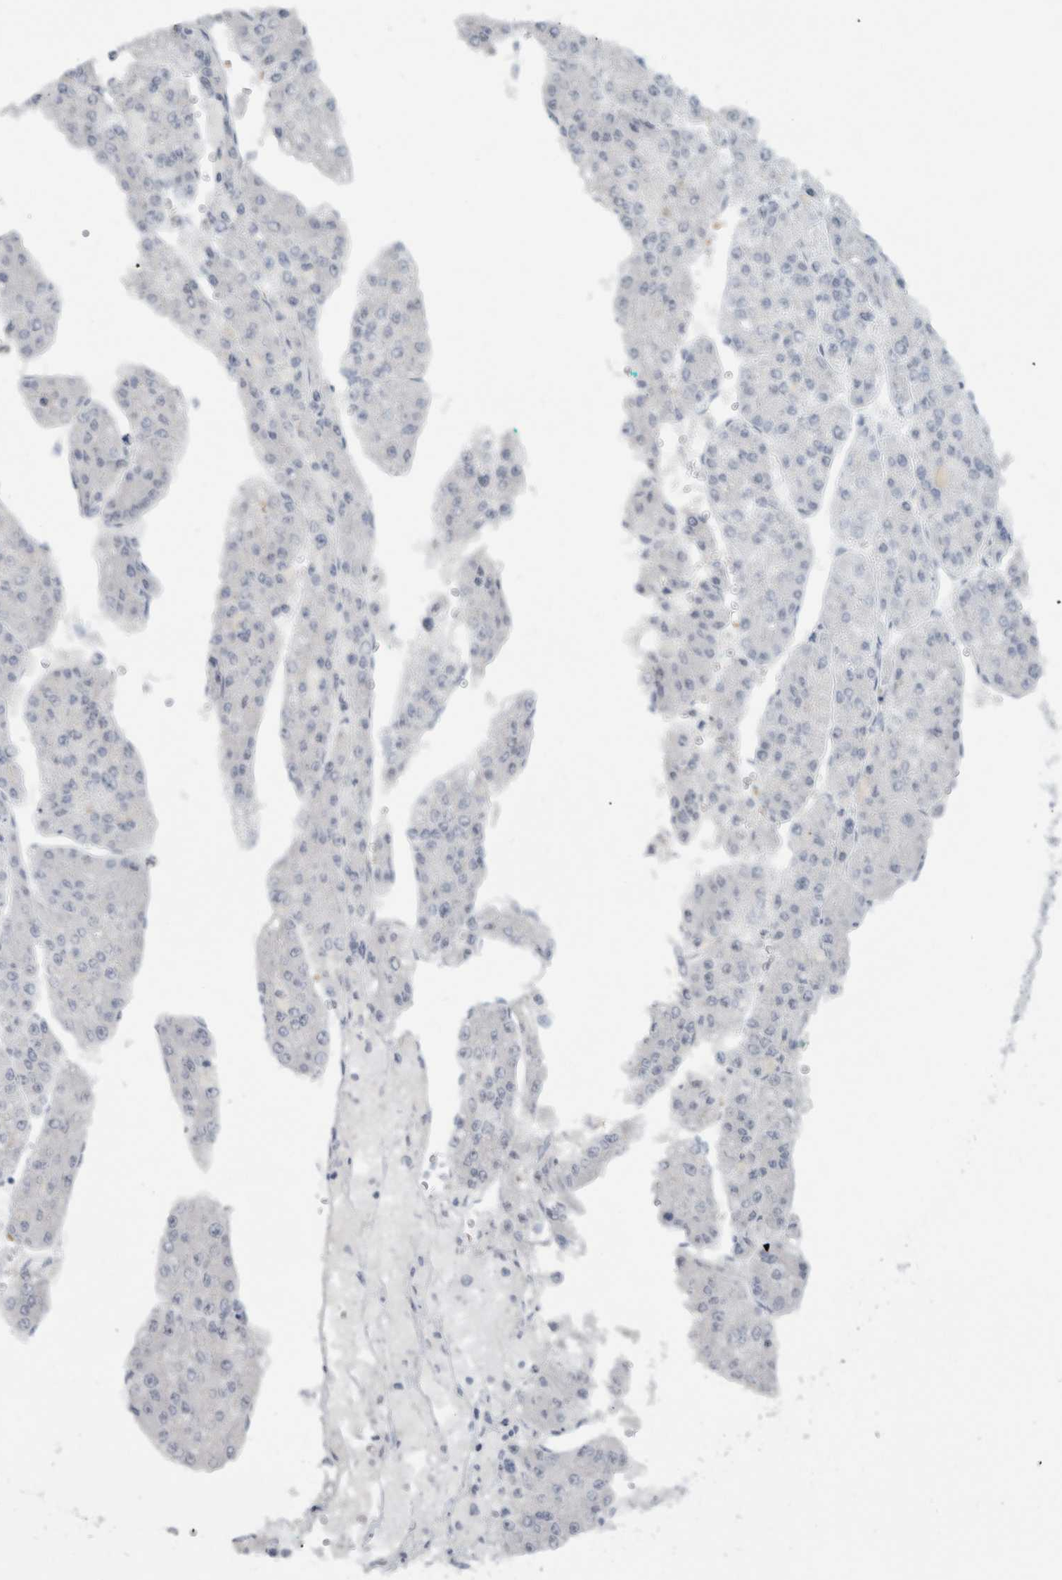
{"staining": {"intensity": "negative", "quantity": "none", "location": "none"}, "tissue": "liver cancer", "cell_type": "Tumor cells", "image_type": "cancer", "snomed": [{"axis": "morphology", "description": "Carcinoma, Hepatocellular, NOS"}, {"axis": "topography", "description": "Liver"}], "caption": "A high-resolution photomicrograph shows immunohistochemistry staining of liver cancer, which reveals no significant expression in tumor cells. Brightfield microscopy of immunohistochemistry (IHC) stained with DAB (3,3'-diaminobenzidine) (brown) and hematoxylin (blue), captured at high magnification.", "gene": "FMR1NB", "patient": {"sex": "female", "age": 73}}